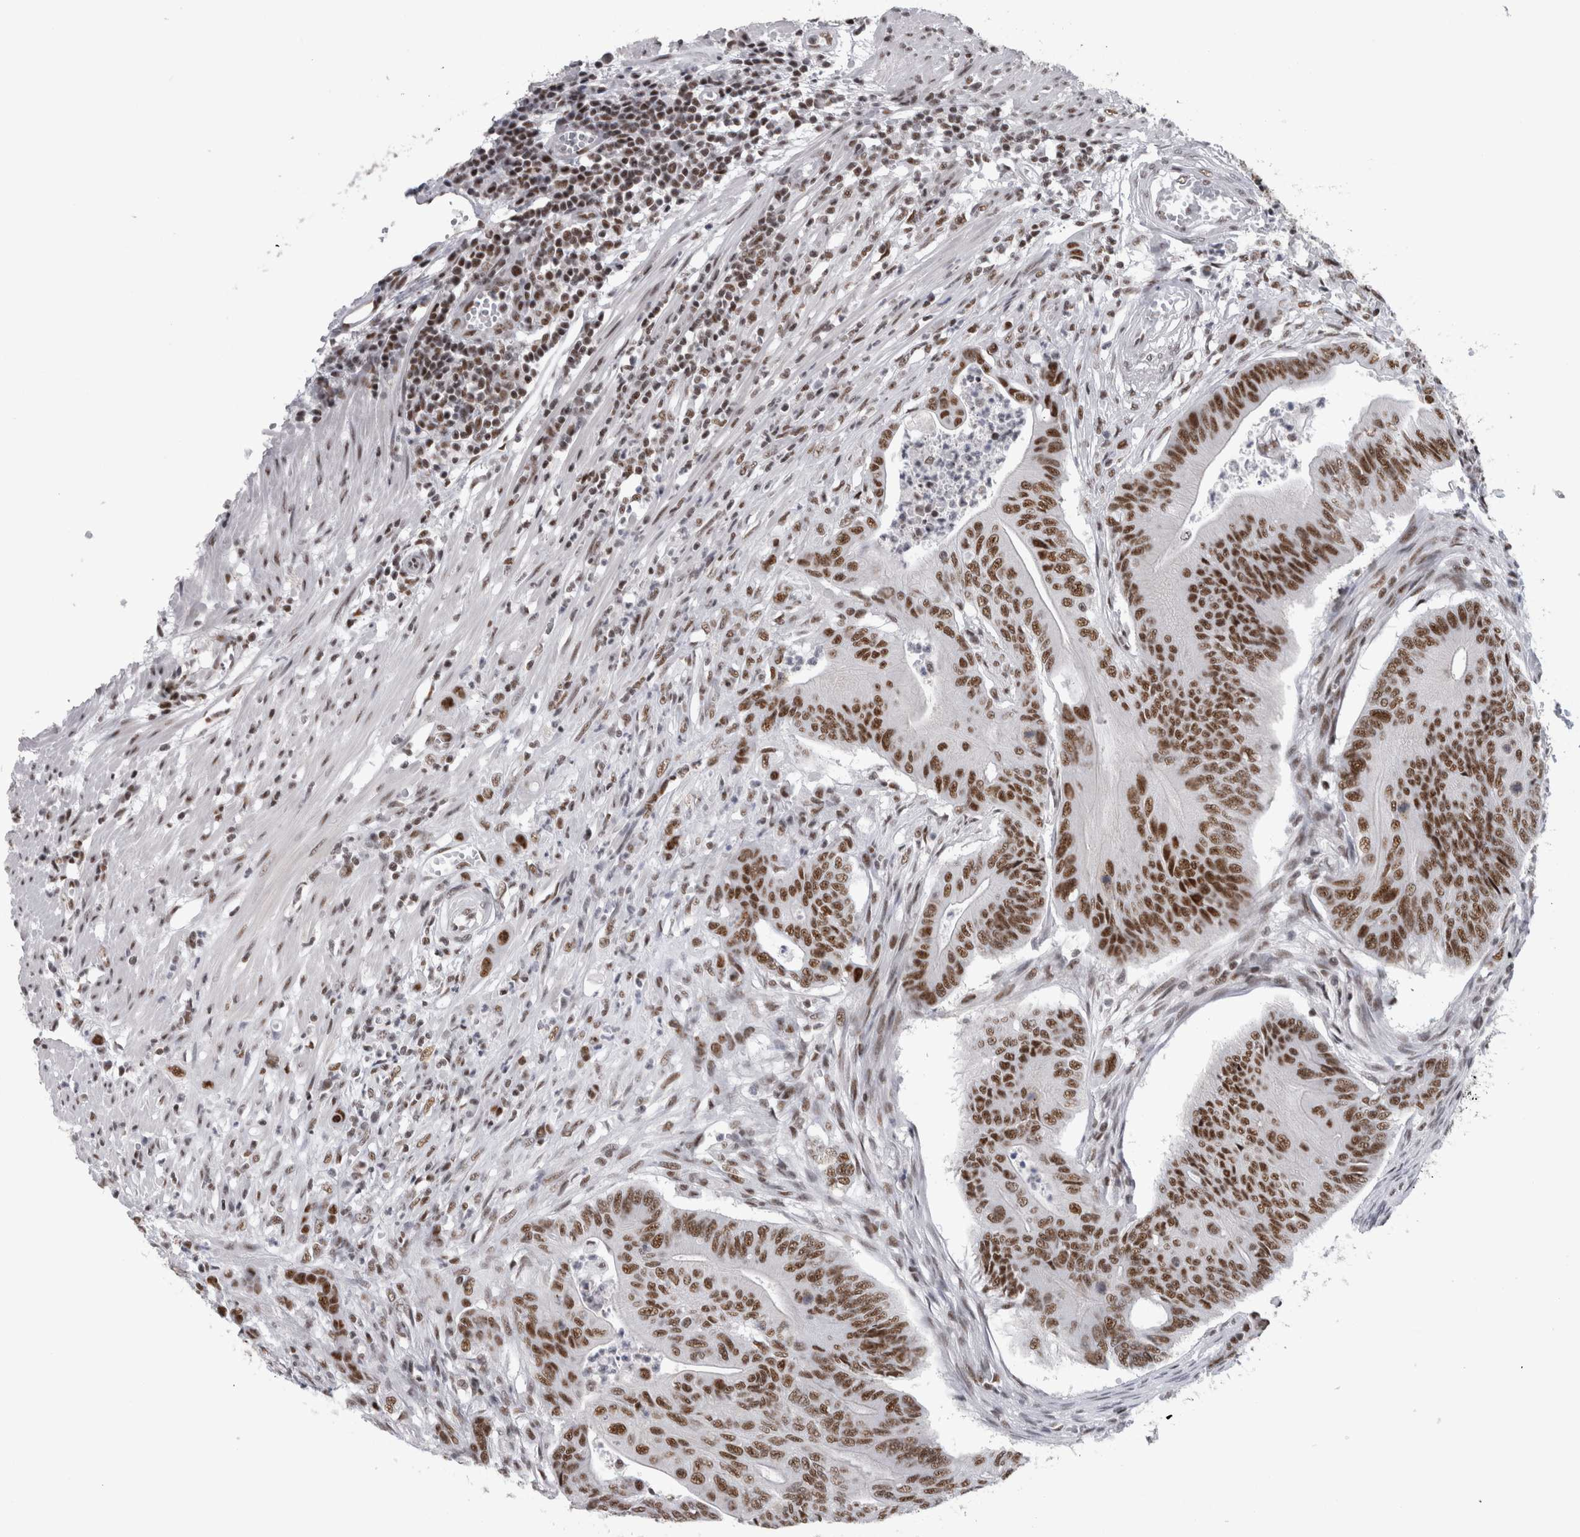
{"staining": {"intensity": "strong", "quantity": ">75%", "location": "nuclear"}, "tissue": "colorectal cancer", "cell_type": "Tumor cells", "image_type": "cancer", "snomed": [{"axis": "morphology", "description": "Adenoma, NOS"}, {"axis": "morphology", "description": "Adenocarcinoma, NOS"}, {"axis": "topography", "description": "Colon"}], "caption": "Brown immunohistochemical staining in human colorectal cancer (adenoma) exhibits strong nuclear positivity in approximately >75% of tumor cells.", "gene": "CDK11A", "patient": {"sex": "male", "age": 79}}